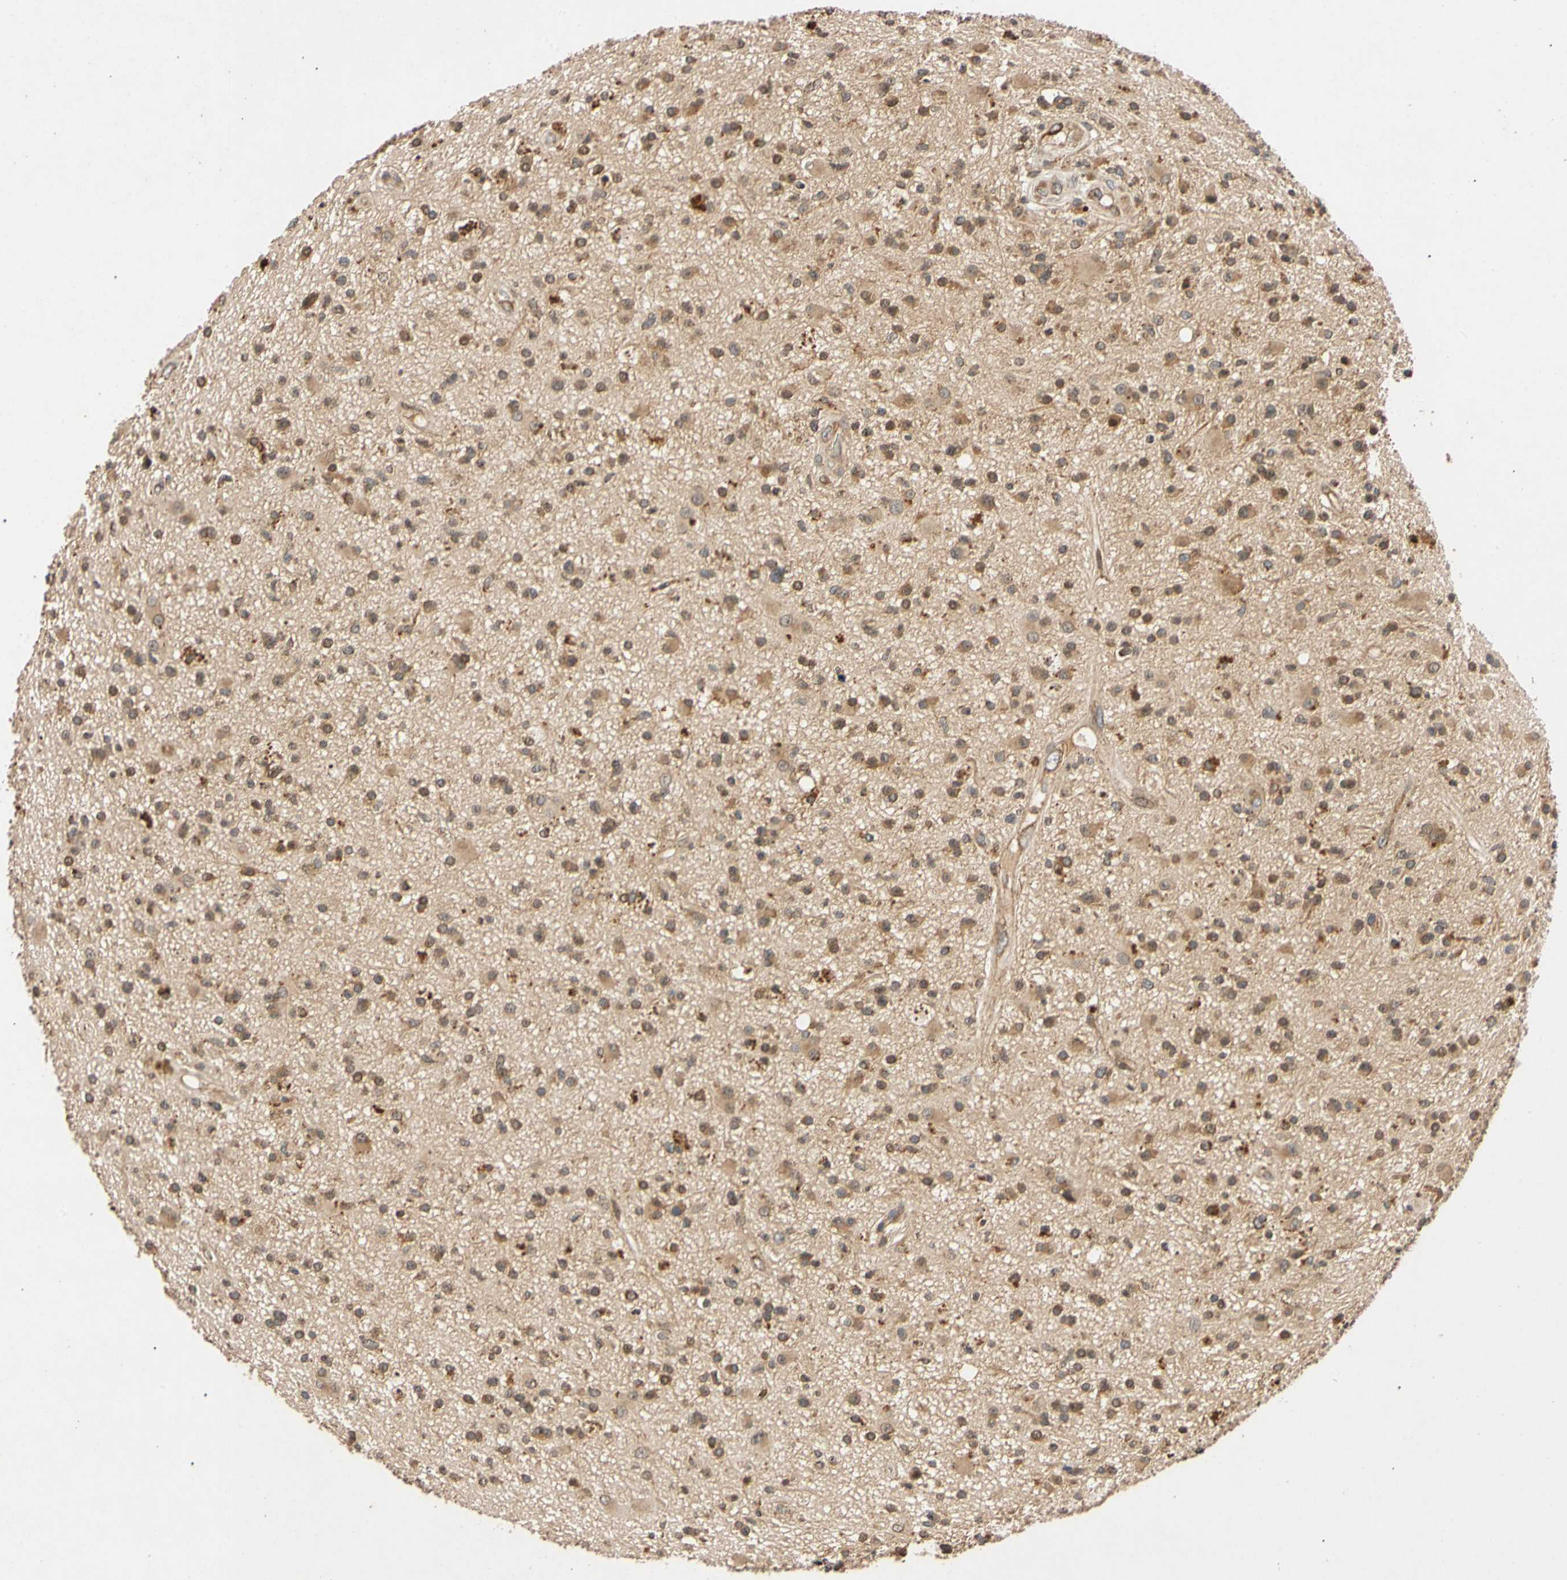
{"staining": {"intensity": "moderate", "quantity": ">75%", "location": "cytoplasmic/membranous,nuclear"}, "tissue": "glioma", "cell_type": "Tumor cells", "image_type": "cancer", "snomed": [{"axis": "morphology", "description": "Glioma, malignant, High grade"}, {"axis": "topography", "description": "Brain"}], "caption": "Glioma stained with IHC shows moderate cytoplasmic/membranous and nuclear positivity in about >75% of tumor cells. The staining was performed using DAB to visualize the protein expression in brown, while the nuclei were stained in blue with hematoxylin (Magnification: 20x).", "gene": "MRPS22", "patient": {"sex": "male", "age": 33}}